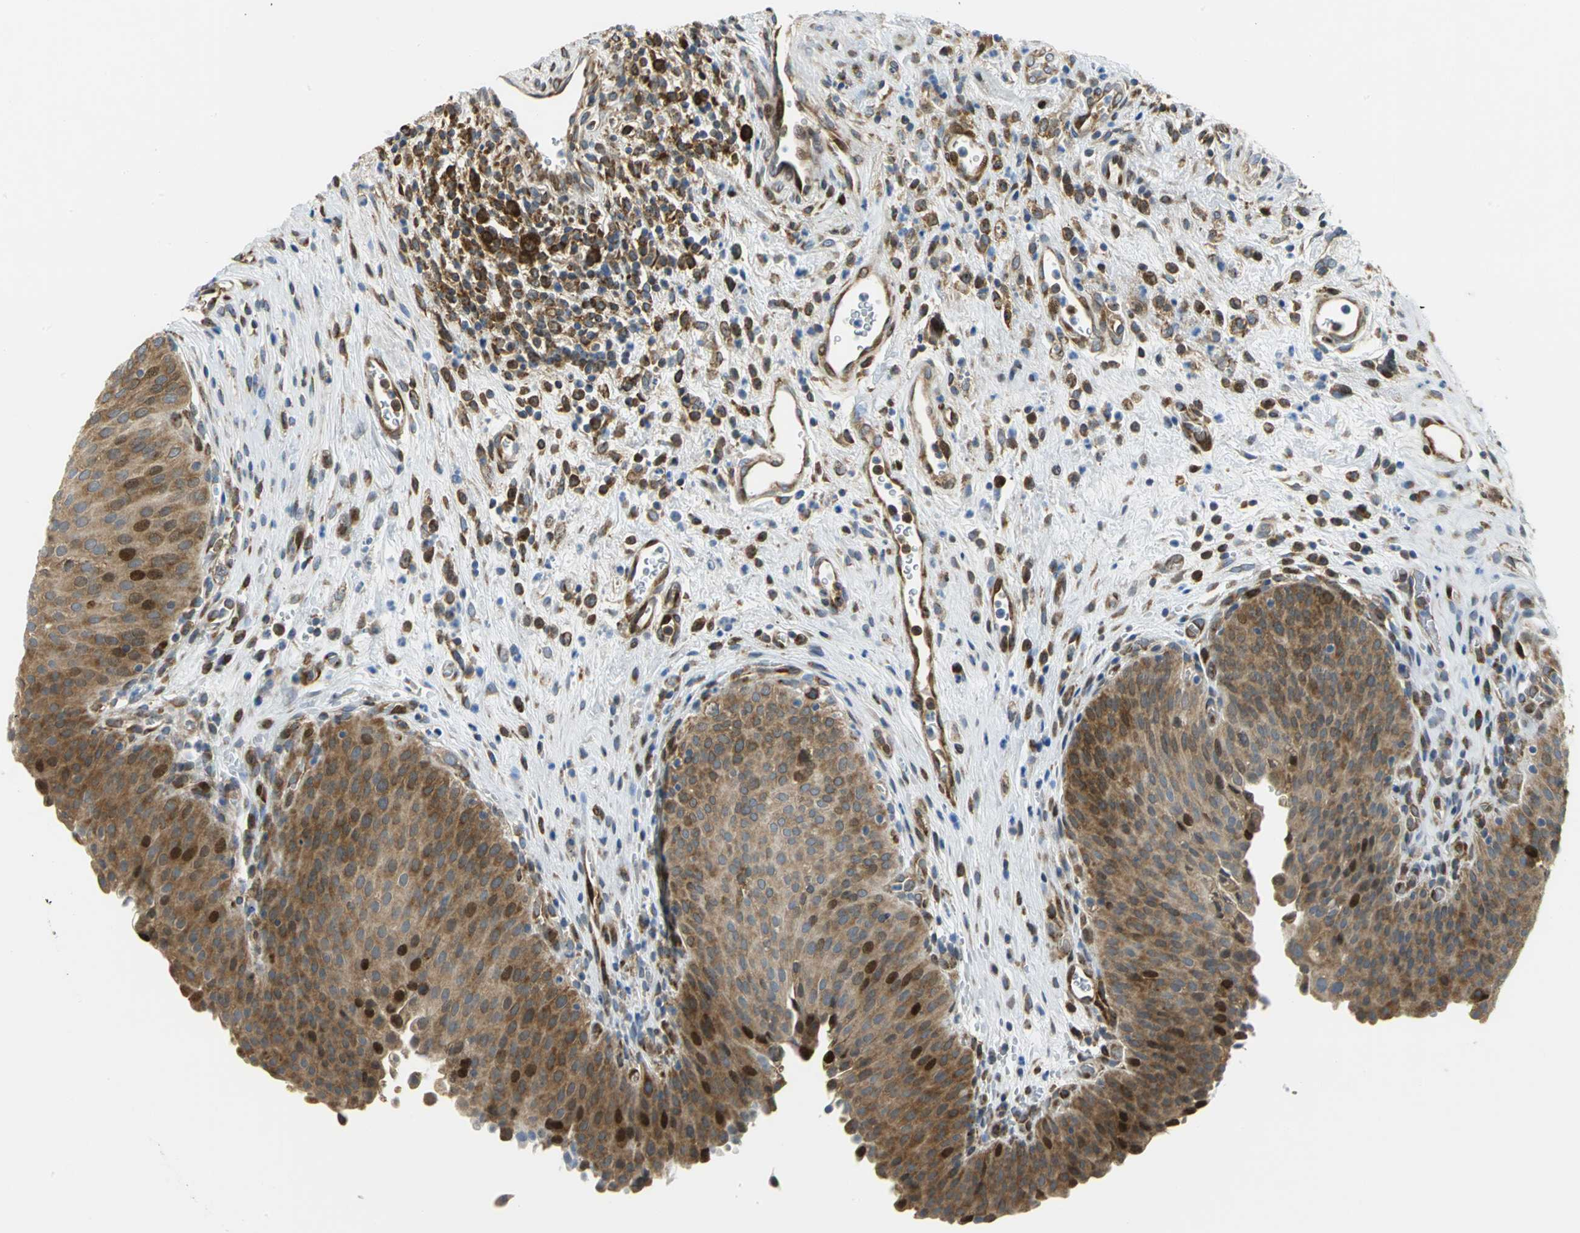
{"staining": {"intensity": "moderate", "quantity": ">75%", "location": "cytoplasmic/membranous,nuclear"}, "tissue": "urinary bladder", "cell_type": "Urothelial cells", "image_type": "normal", "snomed": [{"axis": "morphology", "description": "Normal tissue, NOS"}, {"axis": "morphology", "description": "Dysplasia, NOS"}, {"axis": "topography", "description": "Urinary bladder"}], "caption": "Immunohistochemical staining of unremarkable urinary bladder demonstrates >75% levels of moderate cytoplasmic/membranous,nuclear protein positivity in approximately >75% of urothelial cells. (DAB (3,3'-diaminobenzidine) = brown stain, brightfield microscopy at high magnification).", "gene": "YBX1", "patient": {"sex": "male", "age": 35}}